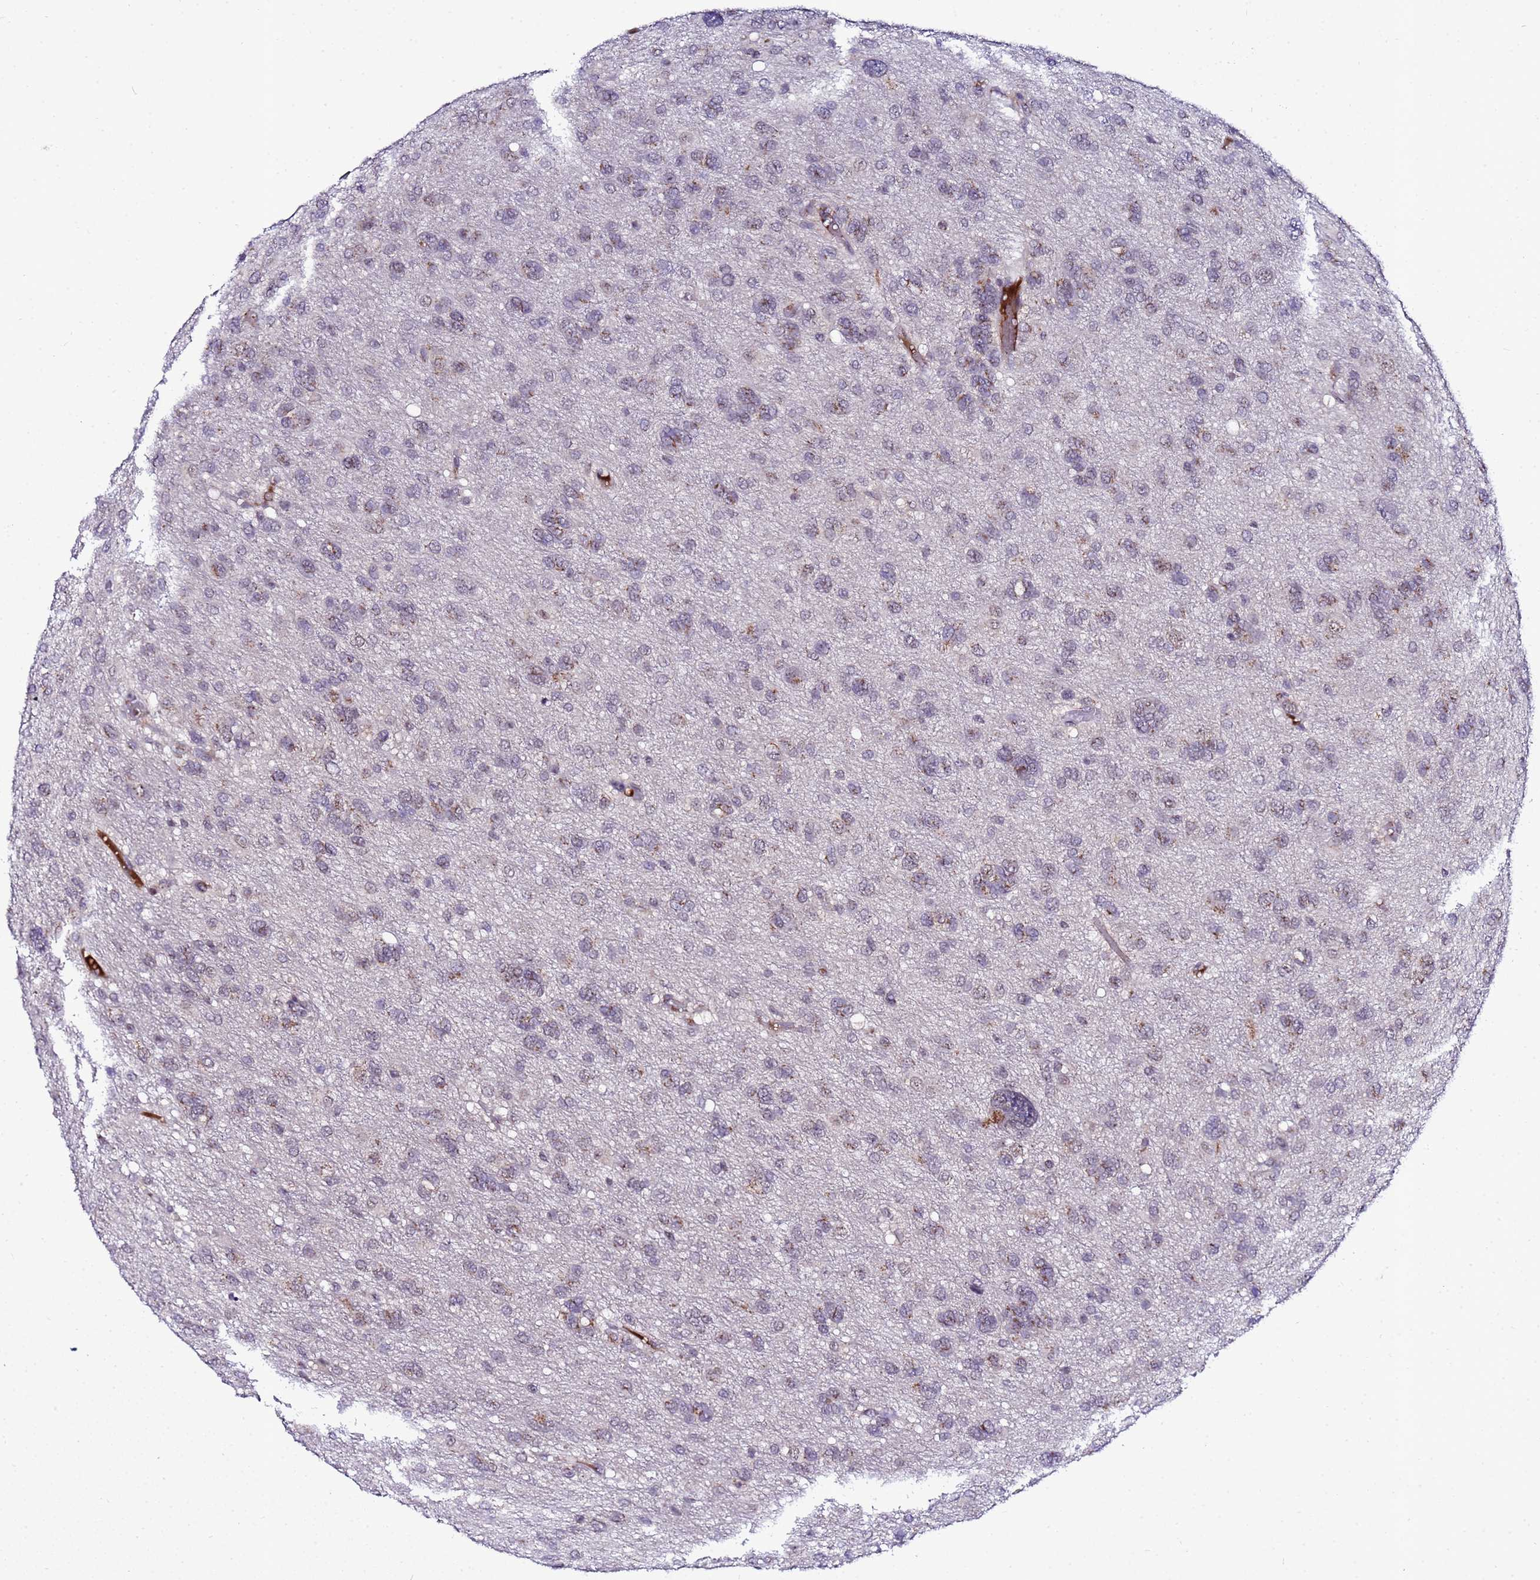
{"staining": {"intensity": "moderate", "quantity": "<25%", "location": "cytoplasmic/membranous"}, "tissue": "glioma", "cell_type": "Tumor cells", "image_type": "cancer", "snomed": [{"axis": "morphology", "description": "Glioma, malignant, High grade"}, {"axis": "topography", "description": "Brain"}], "caption": "There is low levels of moderate cytoplasmic/membranous staining in tumor cells of malignant high-grade glioma, as demonstrated by immunohistochemical staining (brown color).", "gene": "C19orf47", "patient": {"sex": "female", "age": 59}}